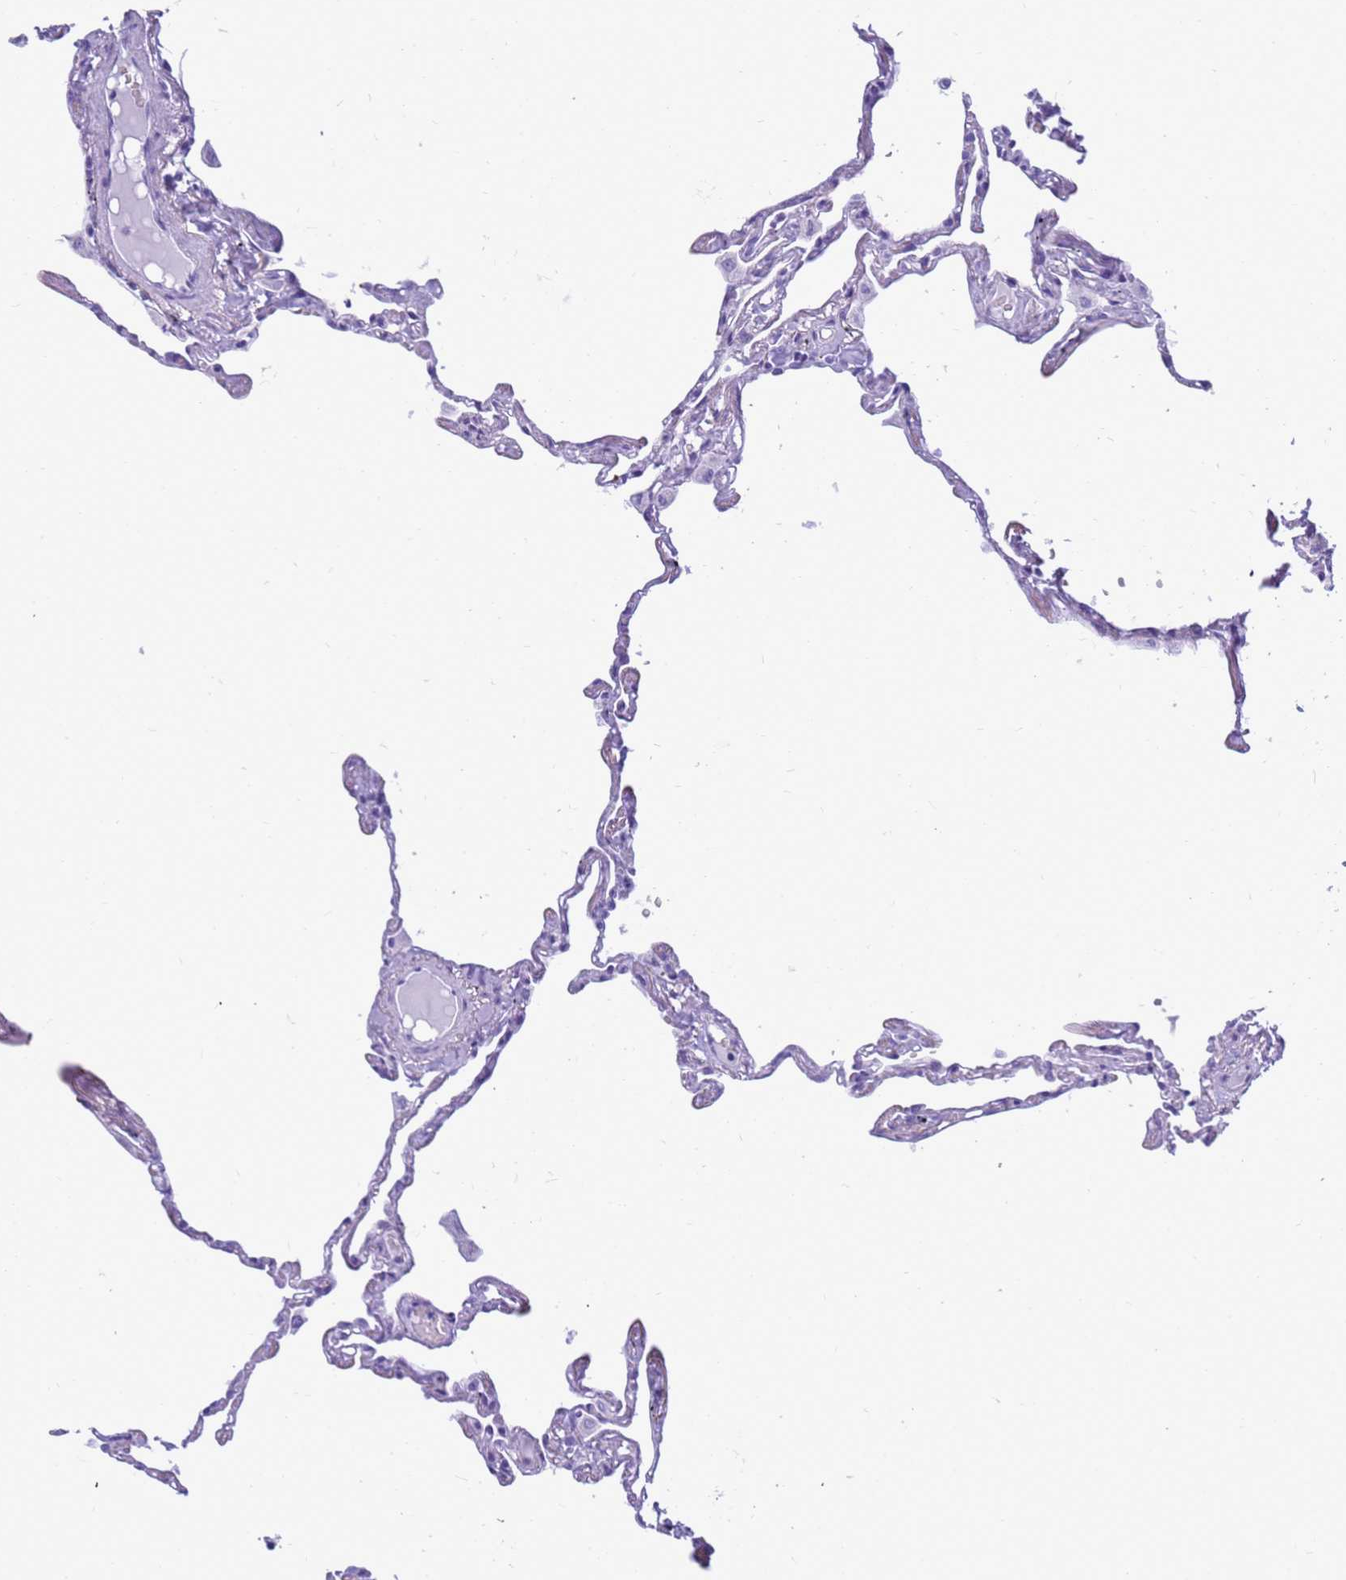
{"staining": {"intensity": "negative", "quantity": "none", "location": "none"}, "tissue": "lung", "cell_type": "Alveolar cells", "image_type": "normal", "snomed": [{"axis": "morphology", "description": "Normal tissue, NOS"}, {"axis": "topography", "description": "Lung"}], "caption": "DAB immunohistochemical staining of normal lung exhibits no significant staining in alveolar cells. (DAB immunohistochemistry with hematoxylin counter stain).", "gene": "STATH", "patient": {"sex": "female", "age": 67}}